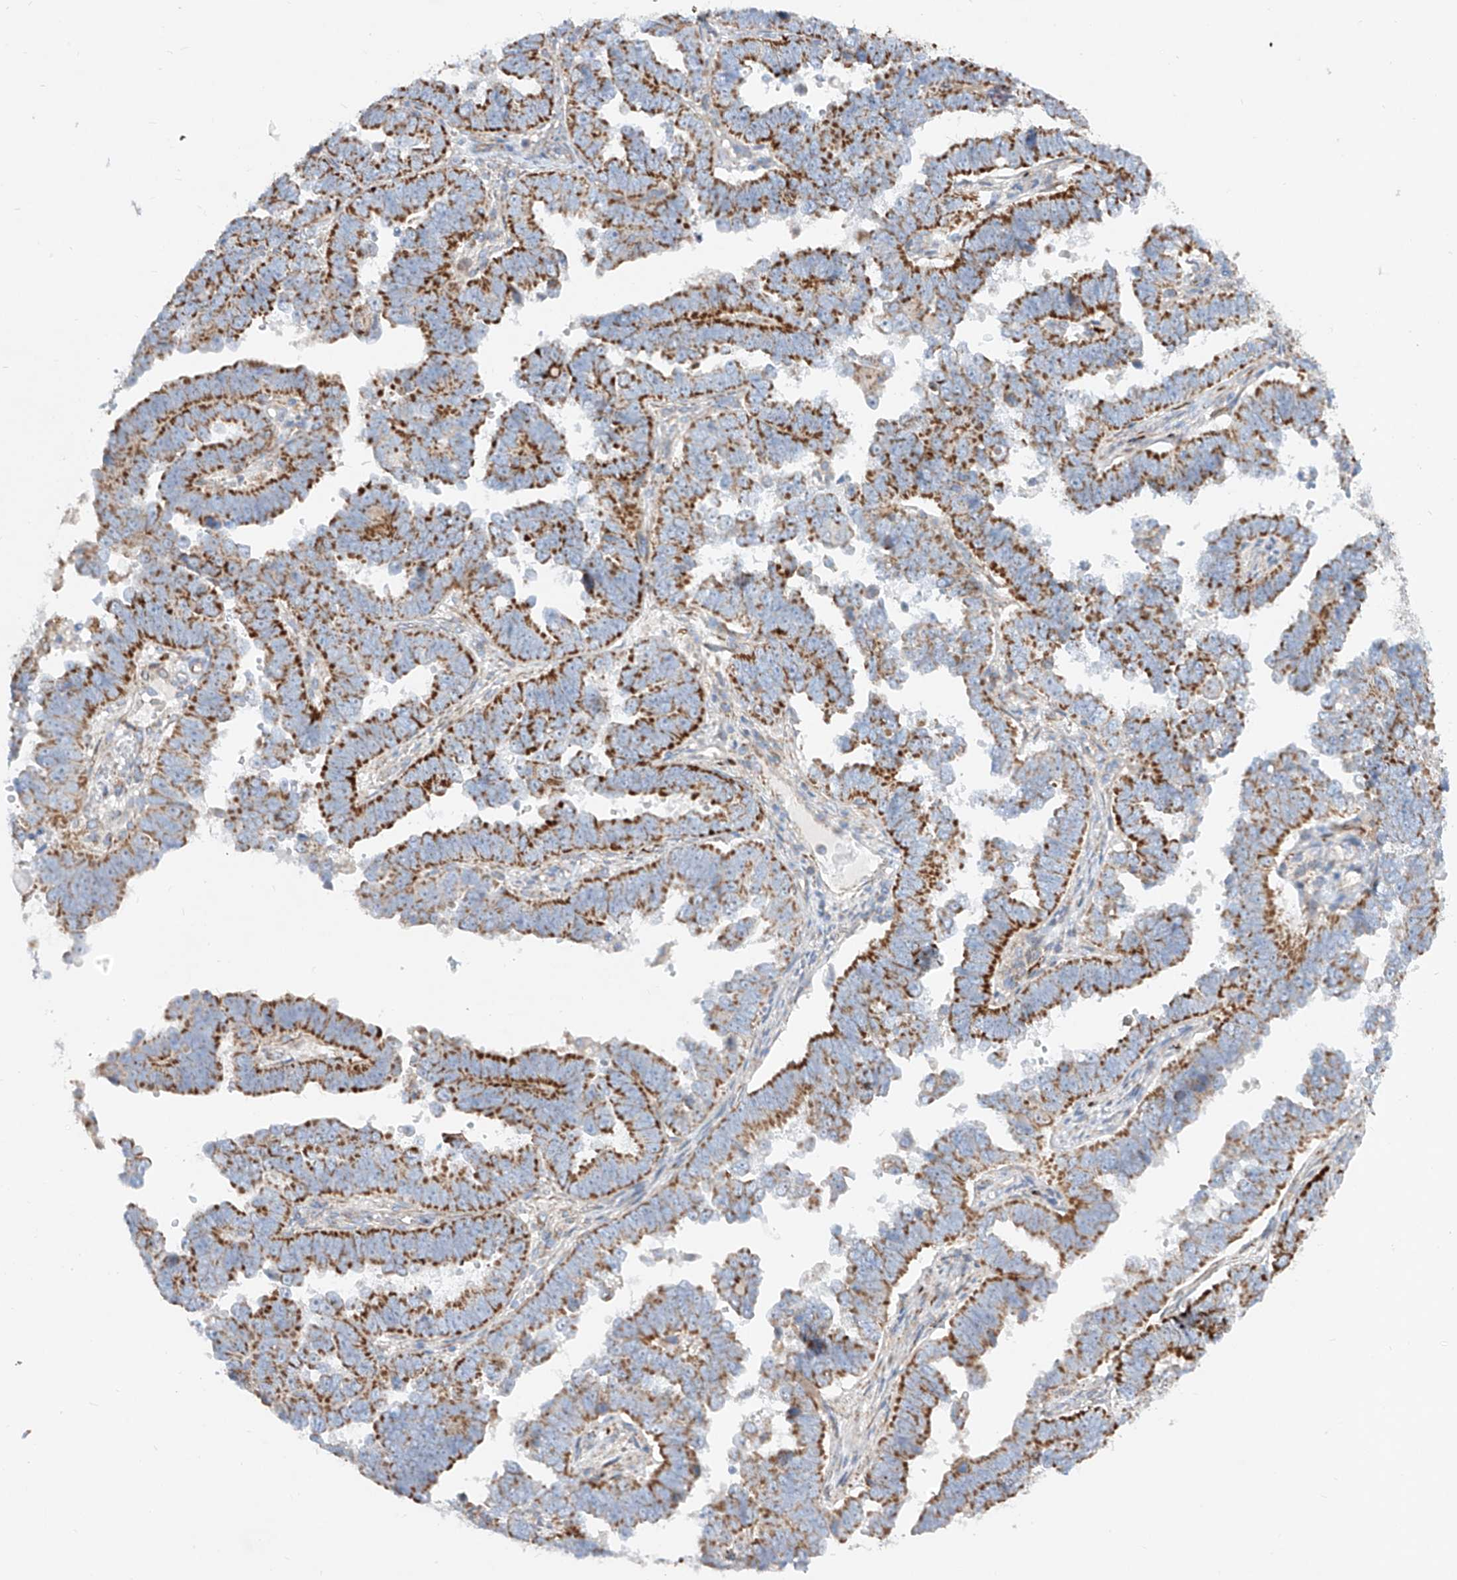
{"staining": {"intensity": "strong", "quantity": ">75%", "location": "cytoplasmic/membranous"}, "tissue": "endometrial cancer", "cell_type": "Tumor cells", "image_type": "cancer", "snomed": [{"axis": "morphology", "description": "Adenocarcinoma, NOS"}, {"axis": "topography", "description": "Endometrium"}], "caption": "A high-resolution histopathology image shows IHC staining of endometrial adenocarcinoma, which exhibits strong cytoplasmic/membranous expression in about >75% of tumor cells.", "gene": "CST9", "patient": {"sex": "female", "age": 75}}